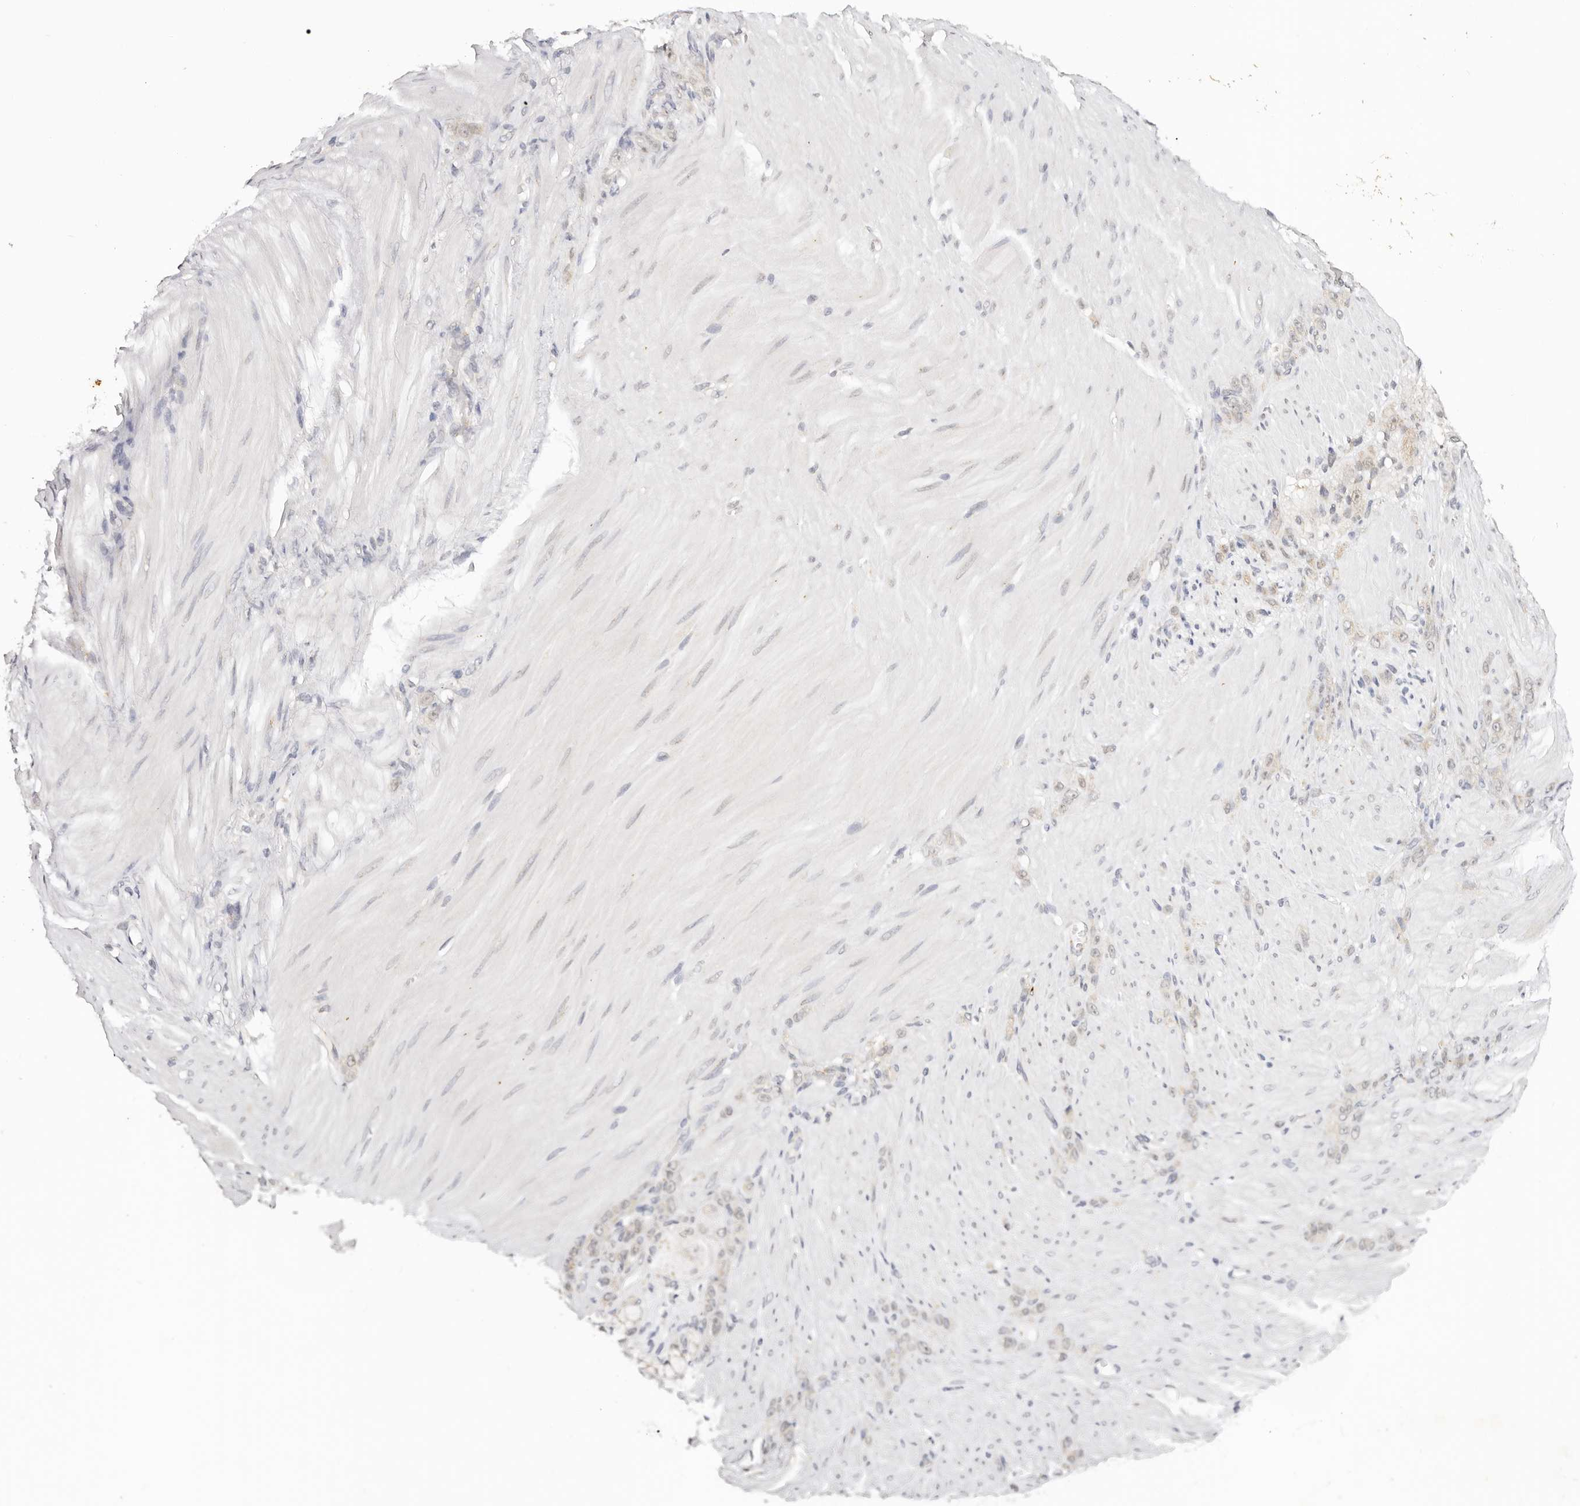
{"staining": {"intensity": "weak", "quantity": "25%-75%", "location": "cytoplasmic/membranous"}, "tissue": "stomach cancer", "cell_type": "Tumor cells", "image_type": "cancer", "snomed": [{"axis": "morphology", "description": "Normal tissue, NOS"}, {"axis": "morphology", "description": "Adenocarcinoma, NOS"}, {"axis": "topography", "description": "Stomach"}], "caption": "Protein expression analysis of human adenocarcinoma (stomach) reveals weak cytoplasmic/membranous positivity in approximately 25%-75% of tumor cells. (DAB (3,3'-diaminobenzidine) IHC with brightfield microscopy, high magnification).", "gene": "VIPAS39", "patient": {"sex": "male", "age": 82}}